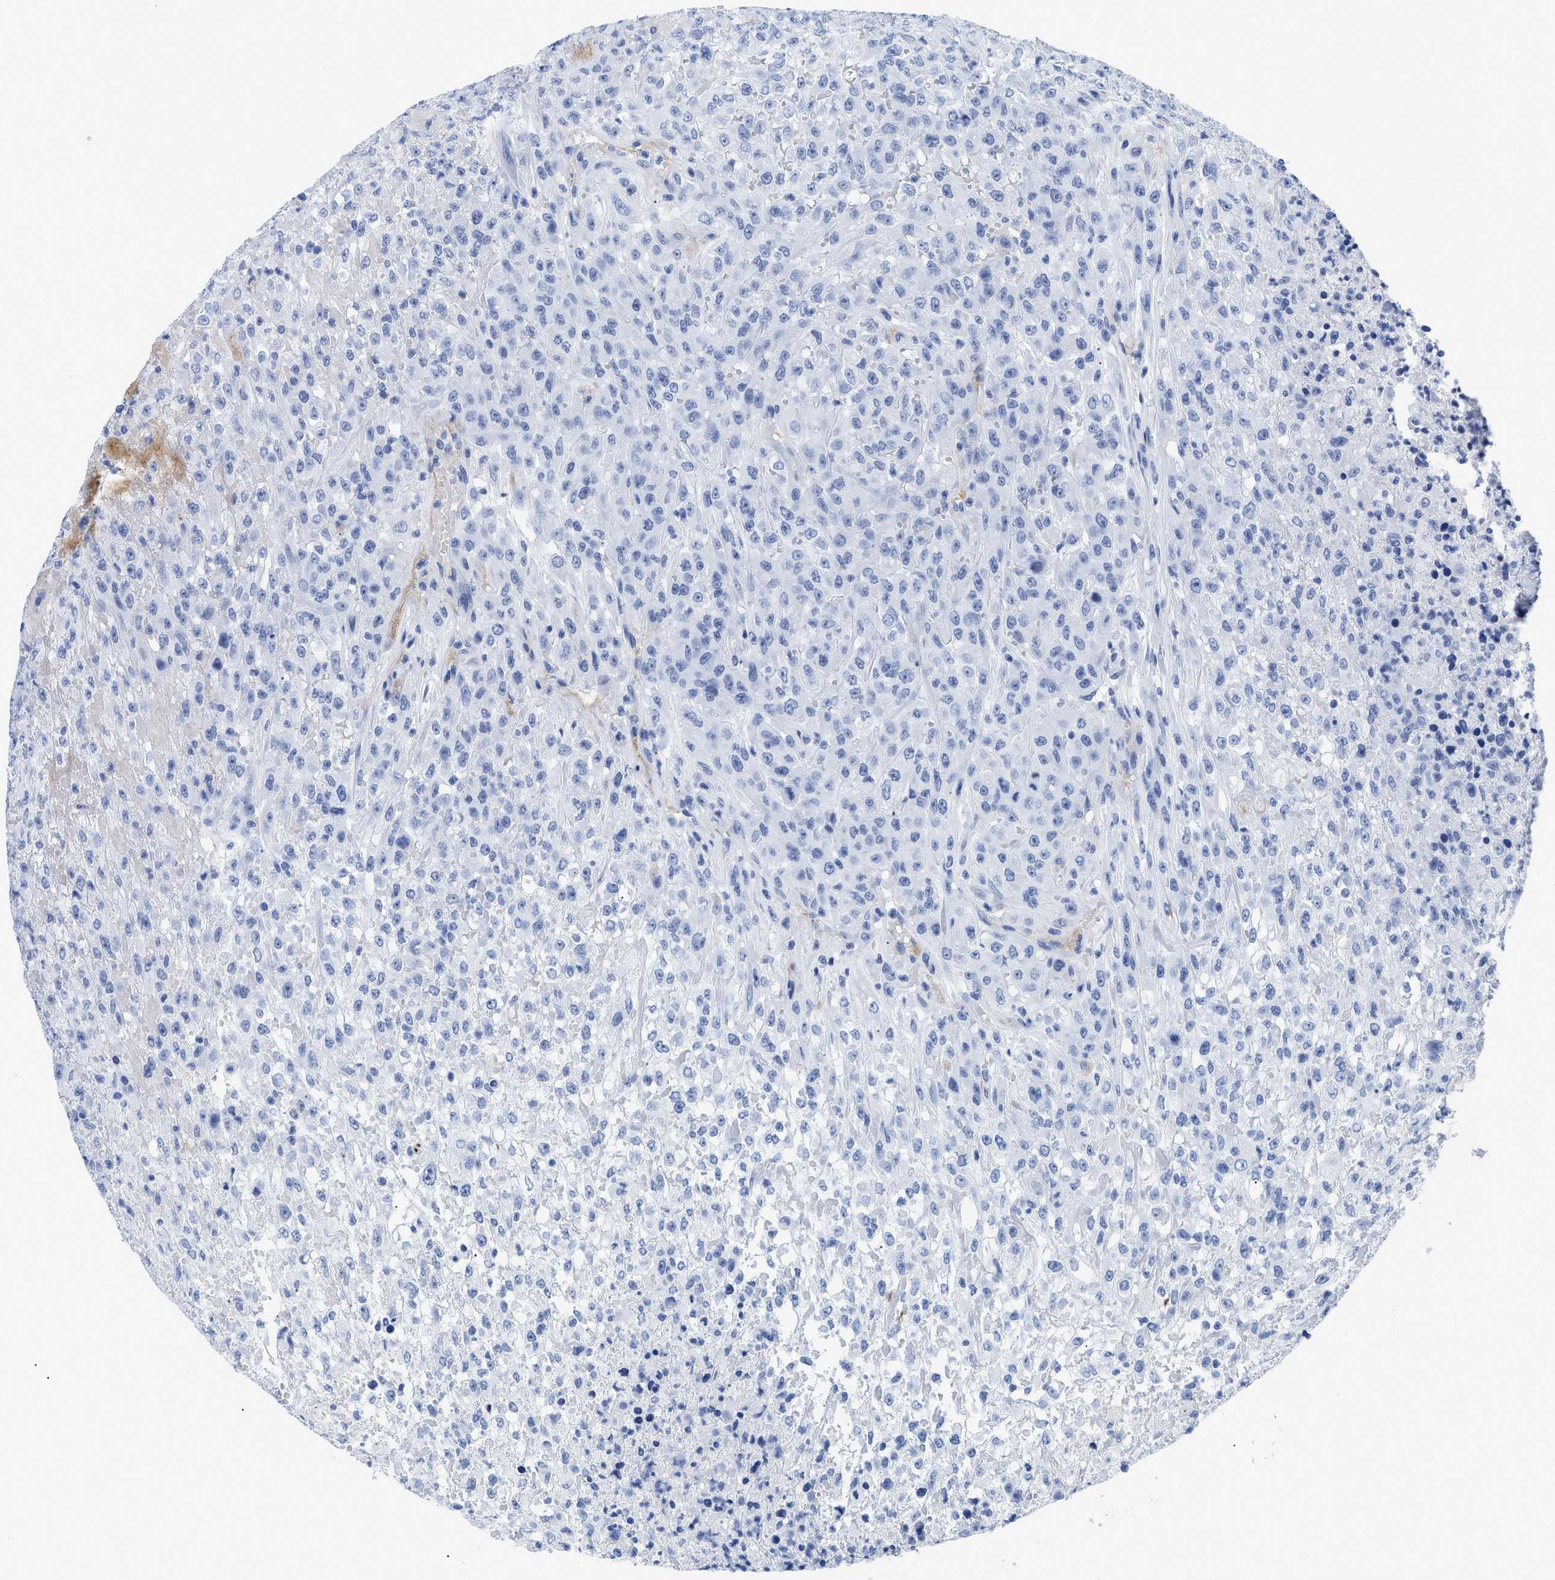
{"staining": {"intensity": "negative", "quantity": "none", "location": "none"}, "tissue": "urothelial cancer", "cell_type": "Tumor cells", "image_type": "cancer", "snomed": [{"axis": "morphology", "description": "Urothelial carcinoma, High grade"}, {"axis": "topography", "description": "Urinary bladder"}], "caption": "Human urothelial cancer stained for a protein using immunohistochemistry (IHC) shows no staining in tumor cells.", "gene": "DUSP26", "patient": {"sex": "male", "age": 46}}